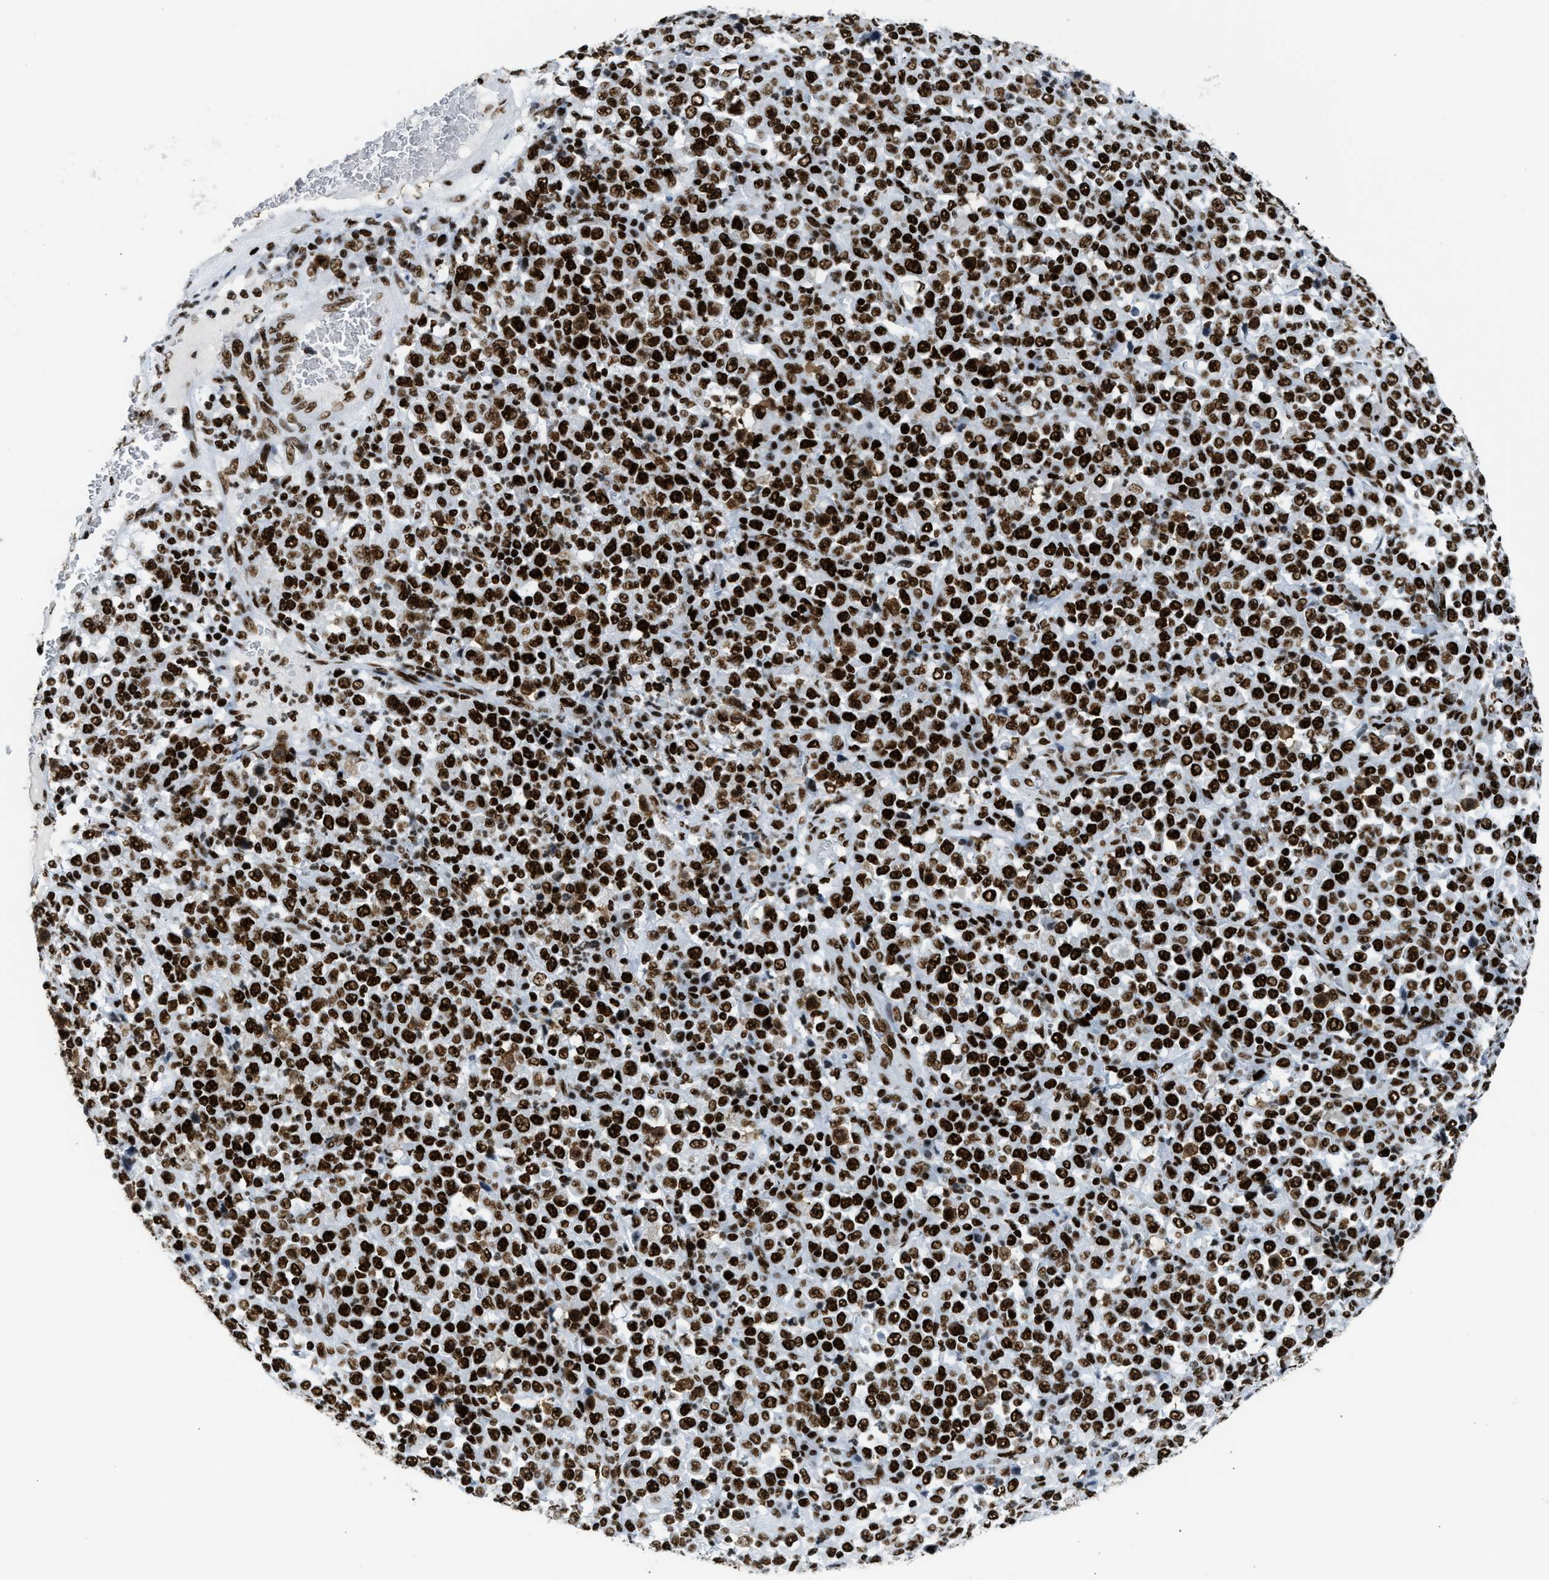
{"staining": {"intensity": "strong", "quantity": ">75%", "location": "nuclear"}, "tissue": "stomach cancer", "cell_type": "Tumor cells", "image_type": "cancer", "snomed": [{"axis": "morphology", "description": "Normal tissue, NOS"}, {"axis": "morphology", "description": "Adenocarcinoma, NOS"}, {"axis": "topography", "description": "Stomach, upper"}, {"axis": "topography", "description": "Stomach"}], "caption": "Strong nuclear protein positivity is identified in about >75% of tumor cells in adenocarcinoma (stomach). (IHC, brightfield microscopy, high magnification).", "gene": "PIF1", "patient": {"sex": "male", "age": 59}}